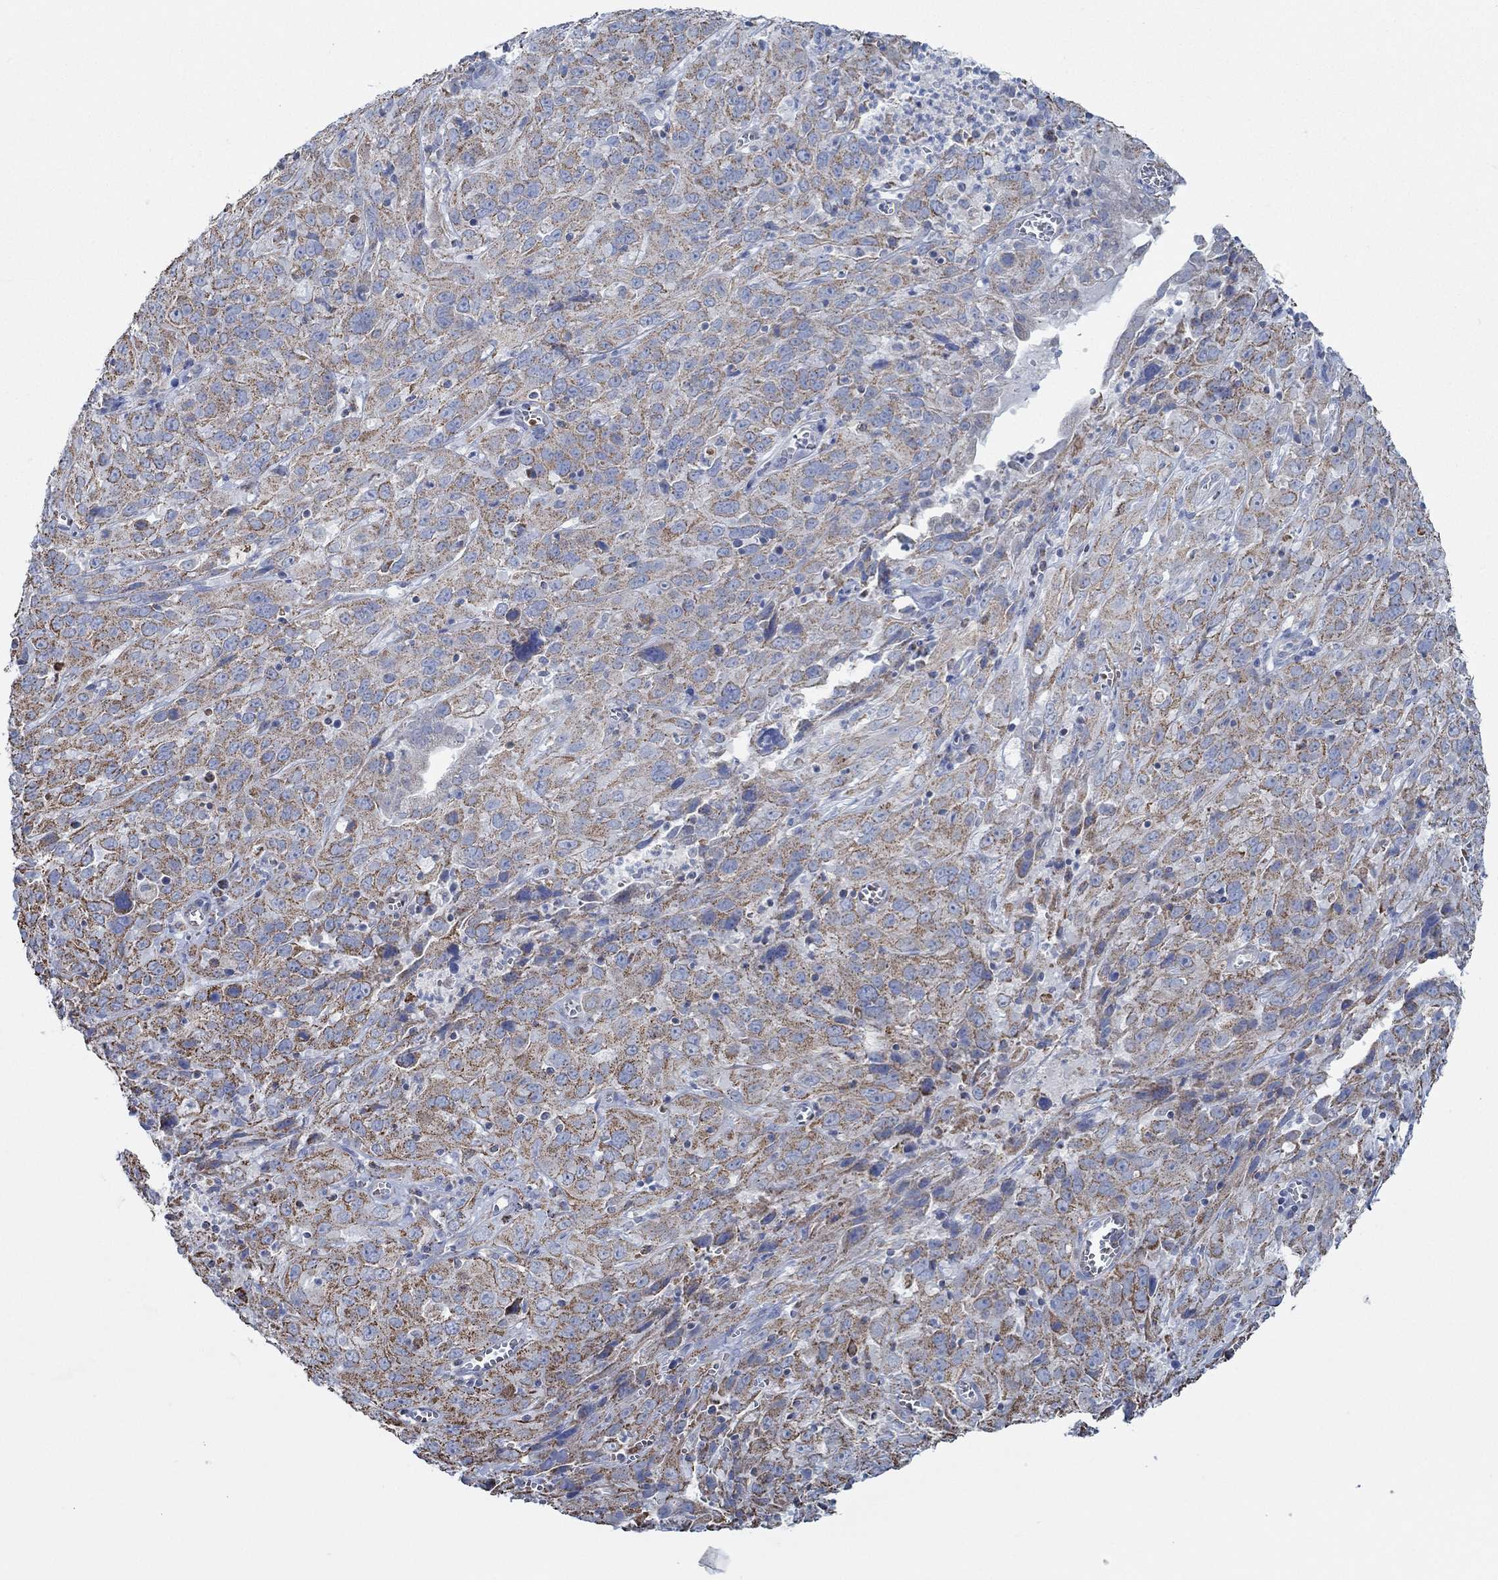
{"staining": {"intensity": "strong", "quantity": ">75%", "location": "cytoplasmic/membranous"}, "tissue": "cervical cancer", "cell_type": "Tumor cells", "image_type": "cancer", "snomed": [{"axis": "morphology", "description": "Squamous cell carcinoma, NOS"}, {"axis": "topography", "description": "Cervix"}], "caption": "Immunohistochemical staining of human cervical squamous cell carcinoma reveals high levels of strong cytoplasmic/membranous positivity in about >75% of tumor cells. The staining was performed using DAB, with brown indicating positive protein expression. Nuclei are stained blue with hematoxylin.", "gene": "GLOD5", "patient": {"sex": "female", "age": 32}}